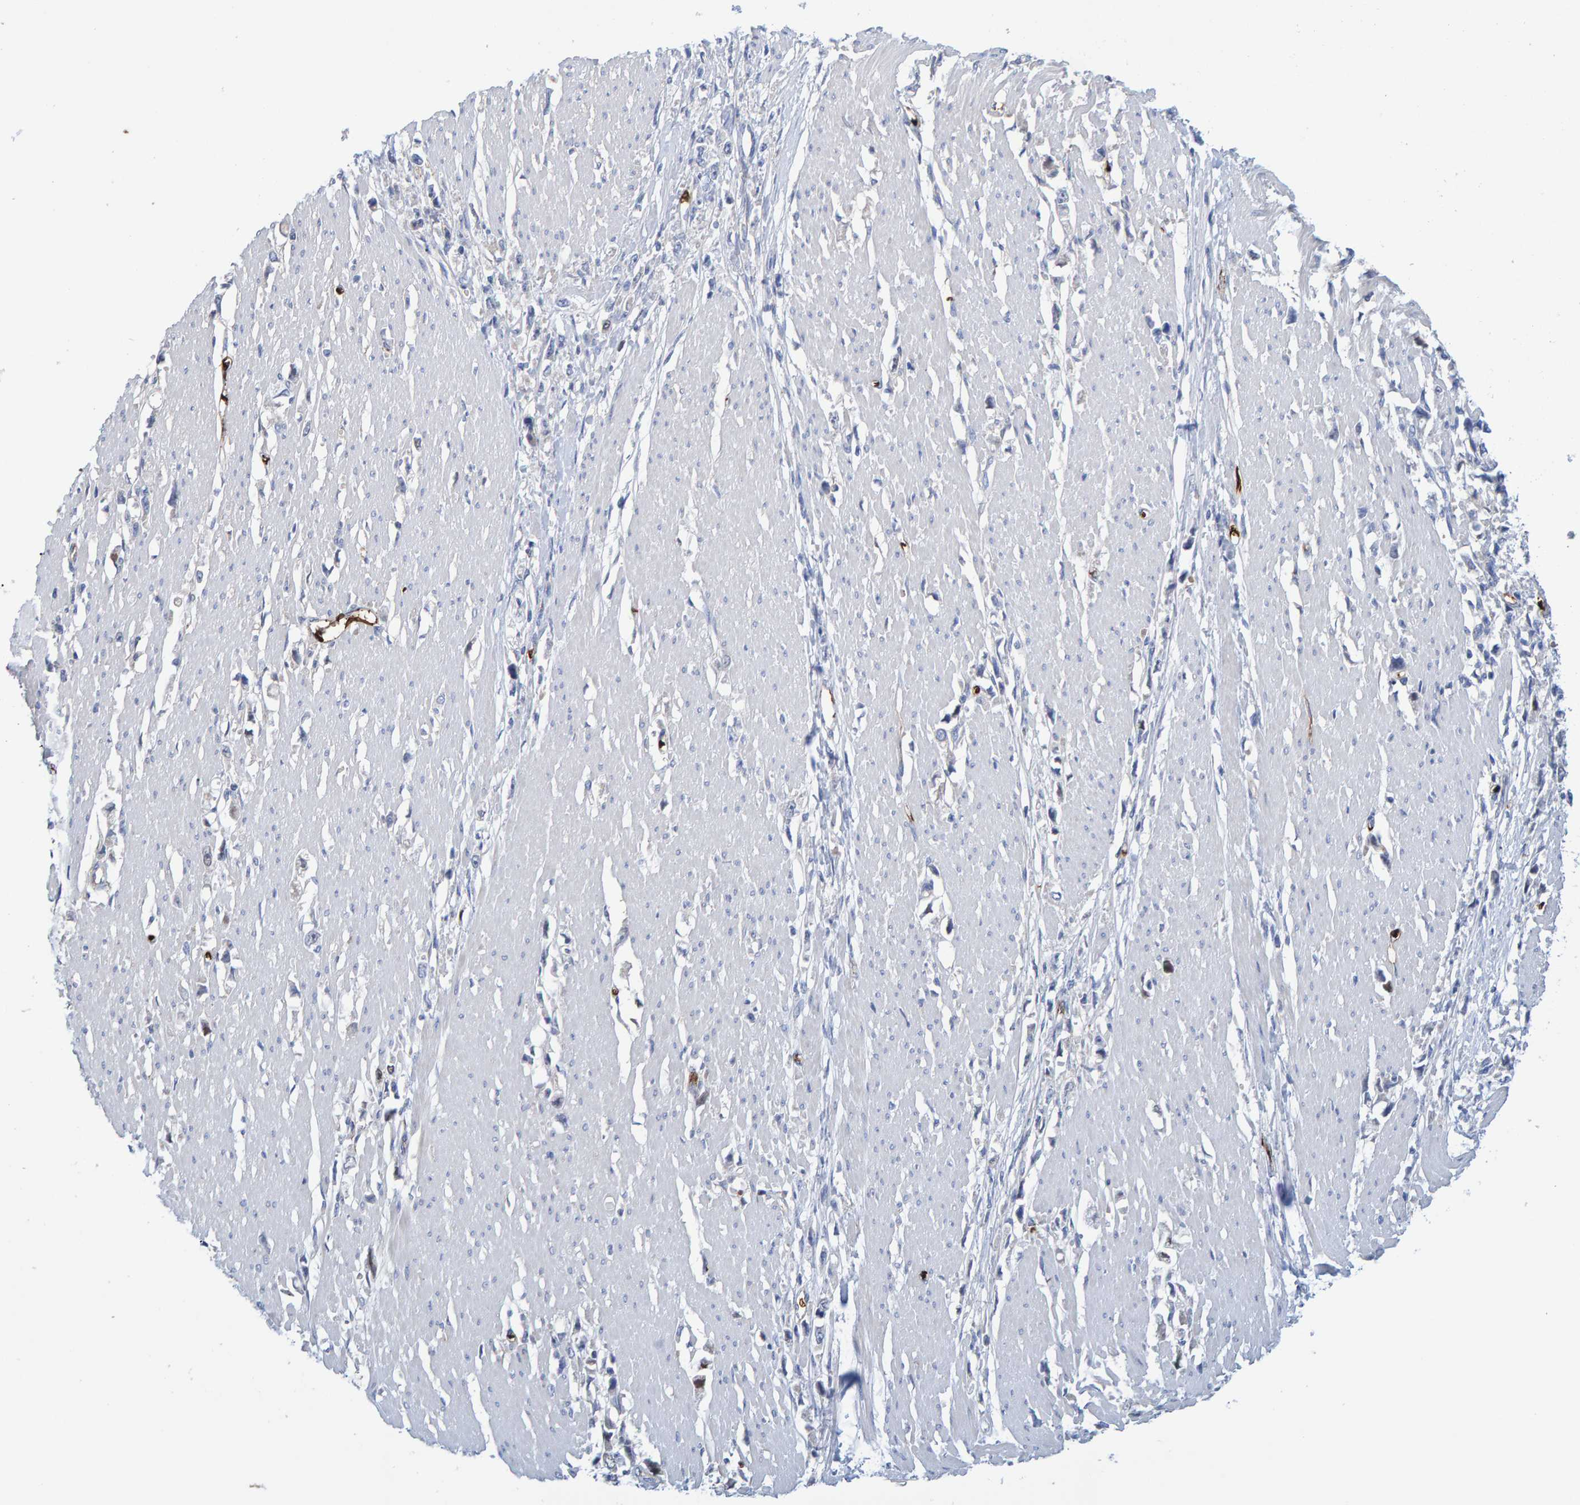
{"staining": {"intensity": "negative", "quantity": "none", "location": "none"}, "tissue": "stomach cancer", "cell_type": "Tumor cells", "image_type": "cancer", "snomed": [{"axis": "morphology", "description": "Adenocarcinoma, NOS"}, {"axis": "topography", "description": "Stomach"}], "caption": "Stomach adenocarcinoma was stained to show a protein in brown. There is no significant positivity in tumor cells.", "gene": "VPS9D1", "patient": {"sex": "female", "age": 59}}